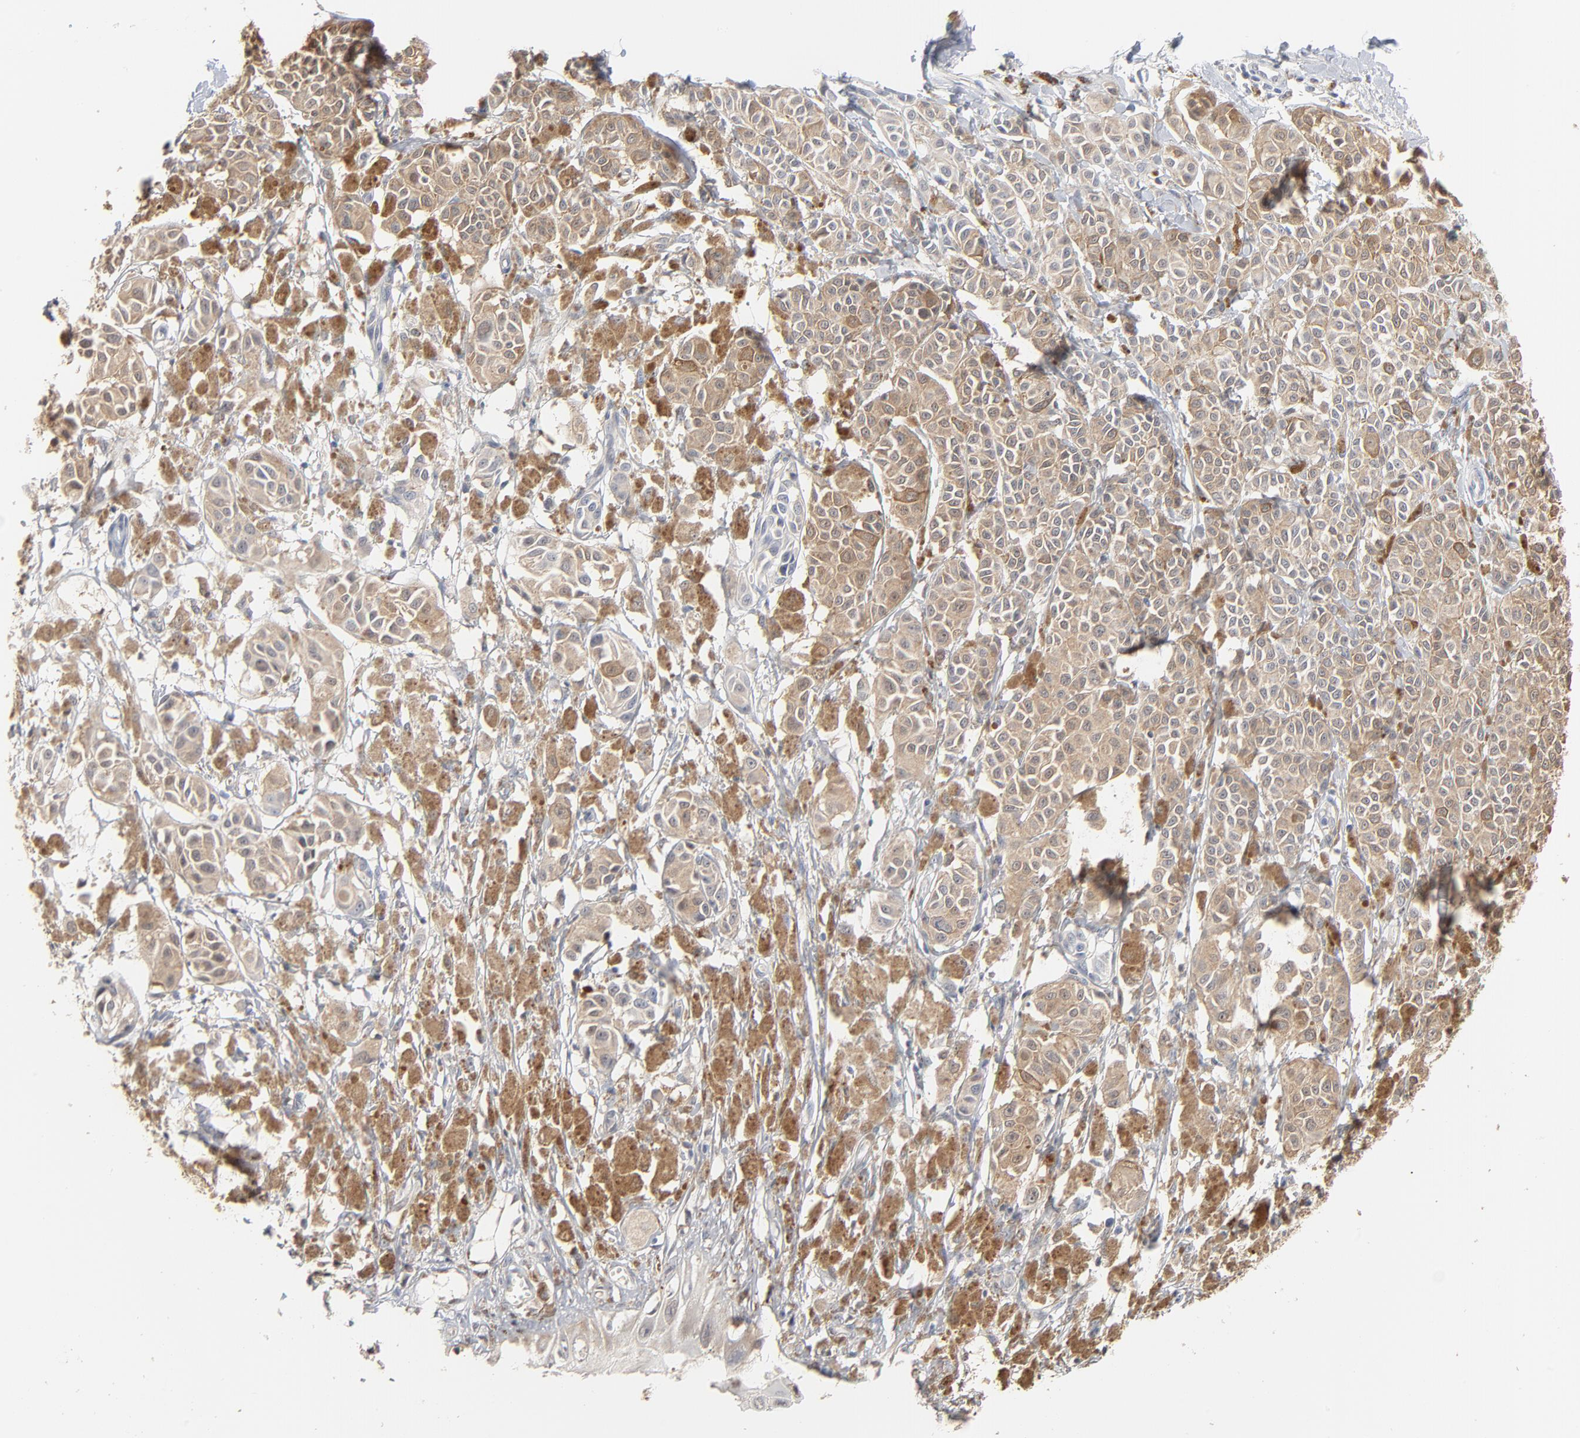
{"staining": {"intensity": "weak", "quantity": ">75%", "location": "cytoplasmic/membranous"}, "tissue": "melanoma", "cell_type": "Tumor cells", "image_type": "cancer", "snomed": [{"axis": "morphology", "description": "Malignant melanoma, NOS"}, {"axis": "topography", "description": "Skin"}], "caption": "Immunohistochemical staining of human melanoma exhibits low levels of weak cytoplasmic/membranous positivity in about >75% of tumor cells. The staining is performed using DAB (3,3'-diaminobenzidine) brown chromogen to label protein expression. The nuclei are counter-stained blue using hematoxylin.", "gene": "EPCAM", "patient": {"sex": "male", "age": 76}}